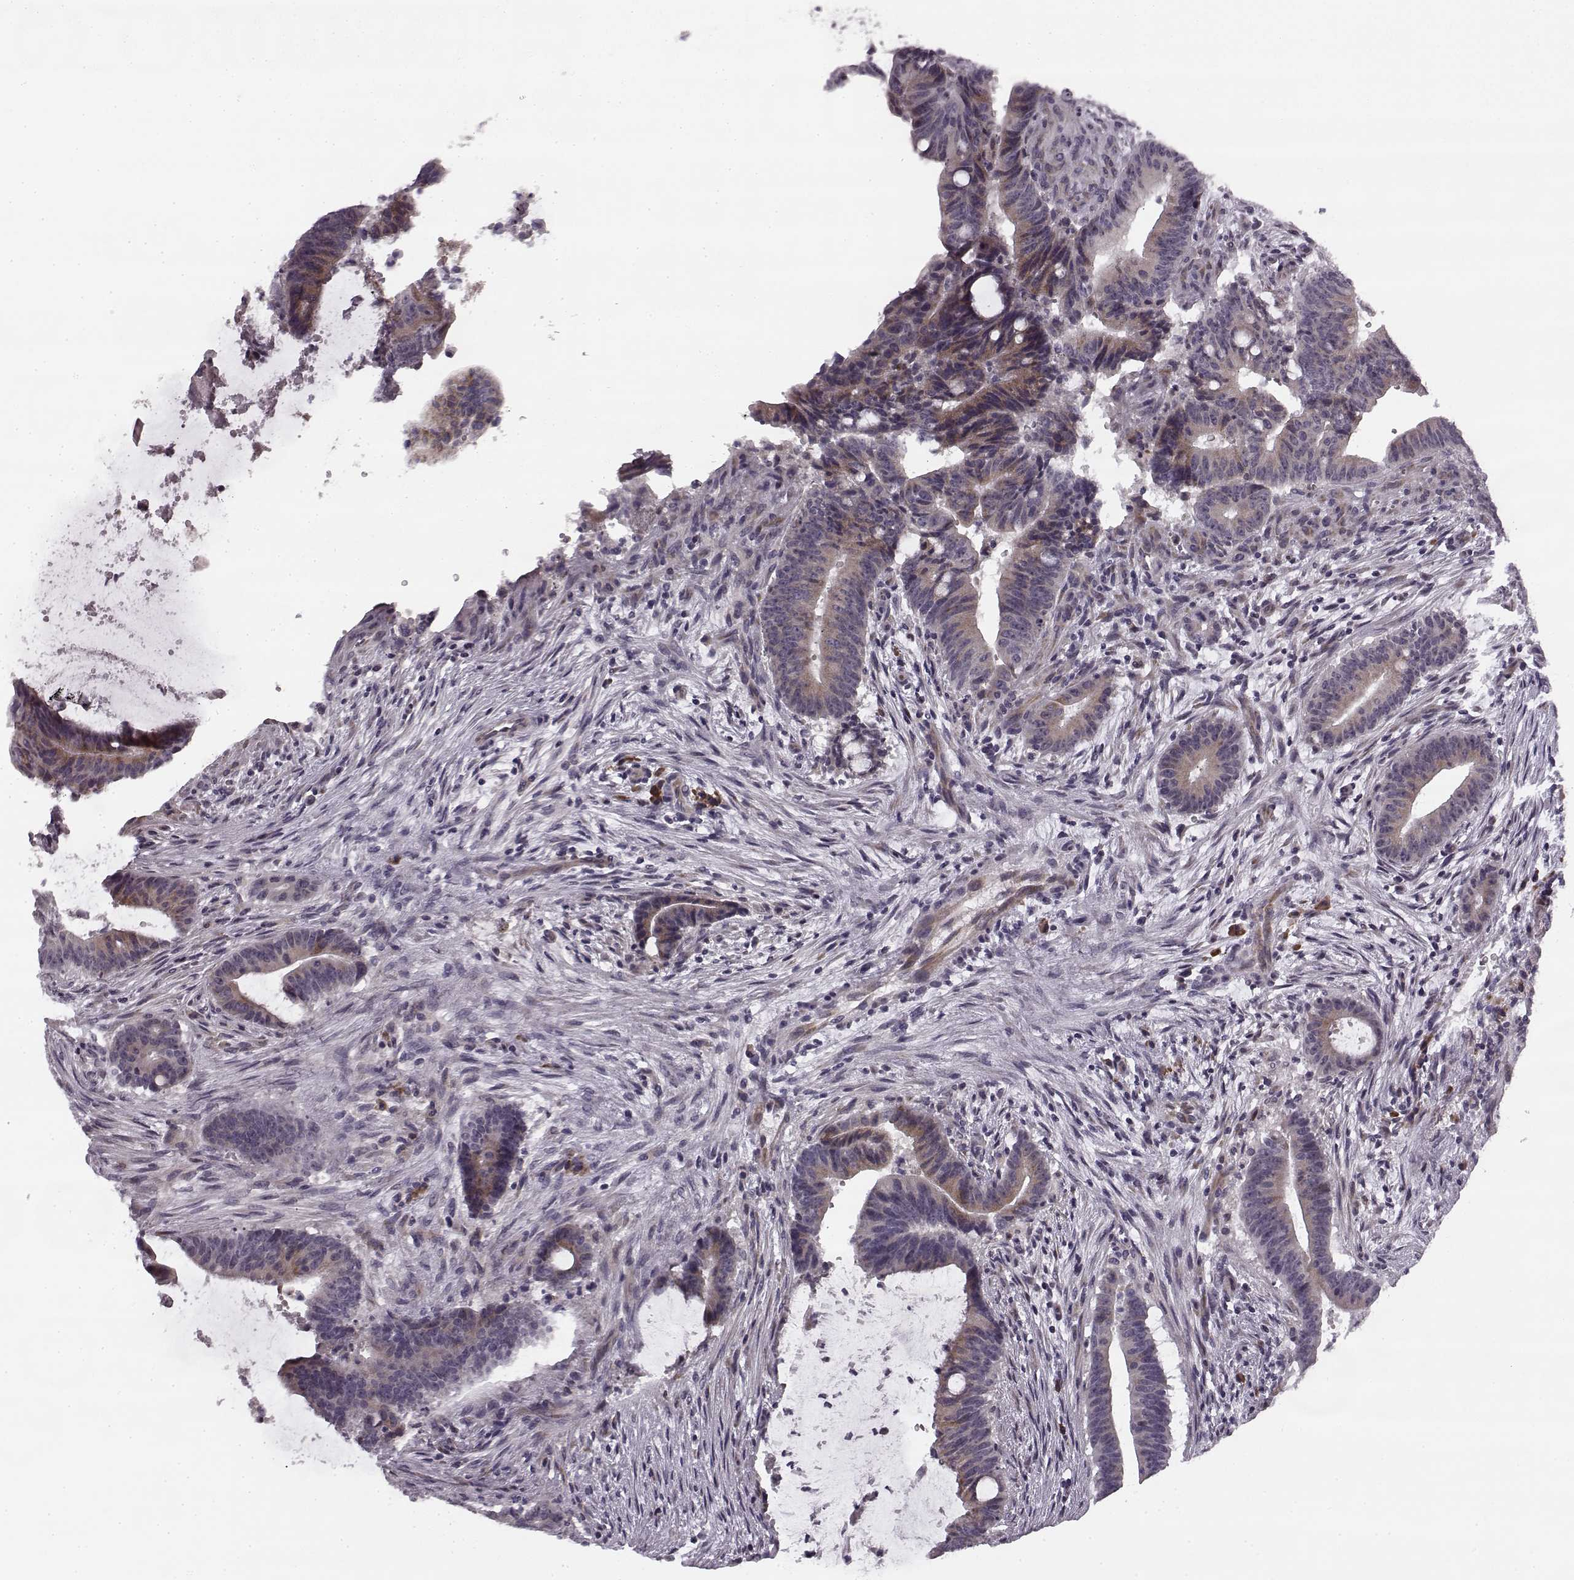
{"staining": {"intensity": "weak", "quantity": ">75%", "location": "cytoplasmic/membranous"}, "tissue": "colorectal cancer", "cell_type": "Tumor cells", "image_type": "cancer", "snomed": [{"axis": "morphology", "description": "Adenocarcinoma, NOS"}, {"axis": "topography", "description": "Colon"}], "caption": "Immunohistochemistry (IHC) histopathology image of neoplastic tissue: human colorectal cancer stained using immunohistochemistry shows low levels of weak protein expression localized specifically in the cytoplasmic/membranous of tumor cells, appearing as a cytoplasmic/membranous brown color.", "gene": "FAM234B", "patient": {"sex": "female", "age": 43}}